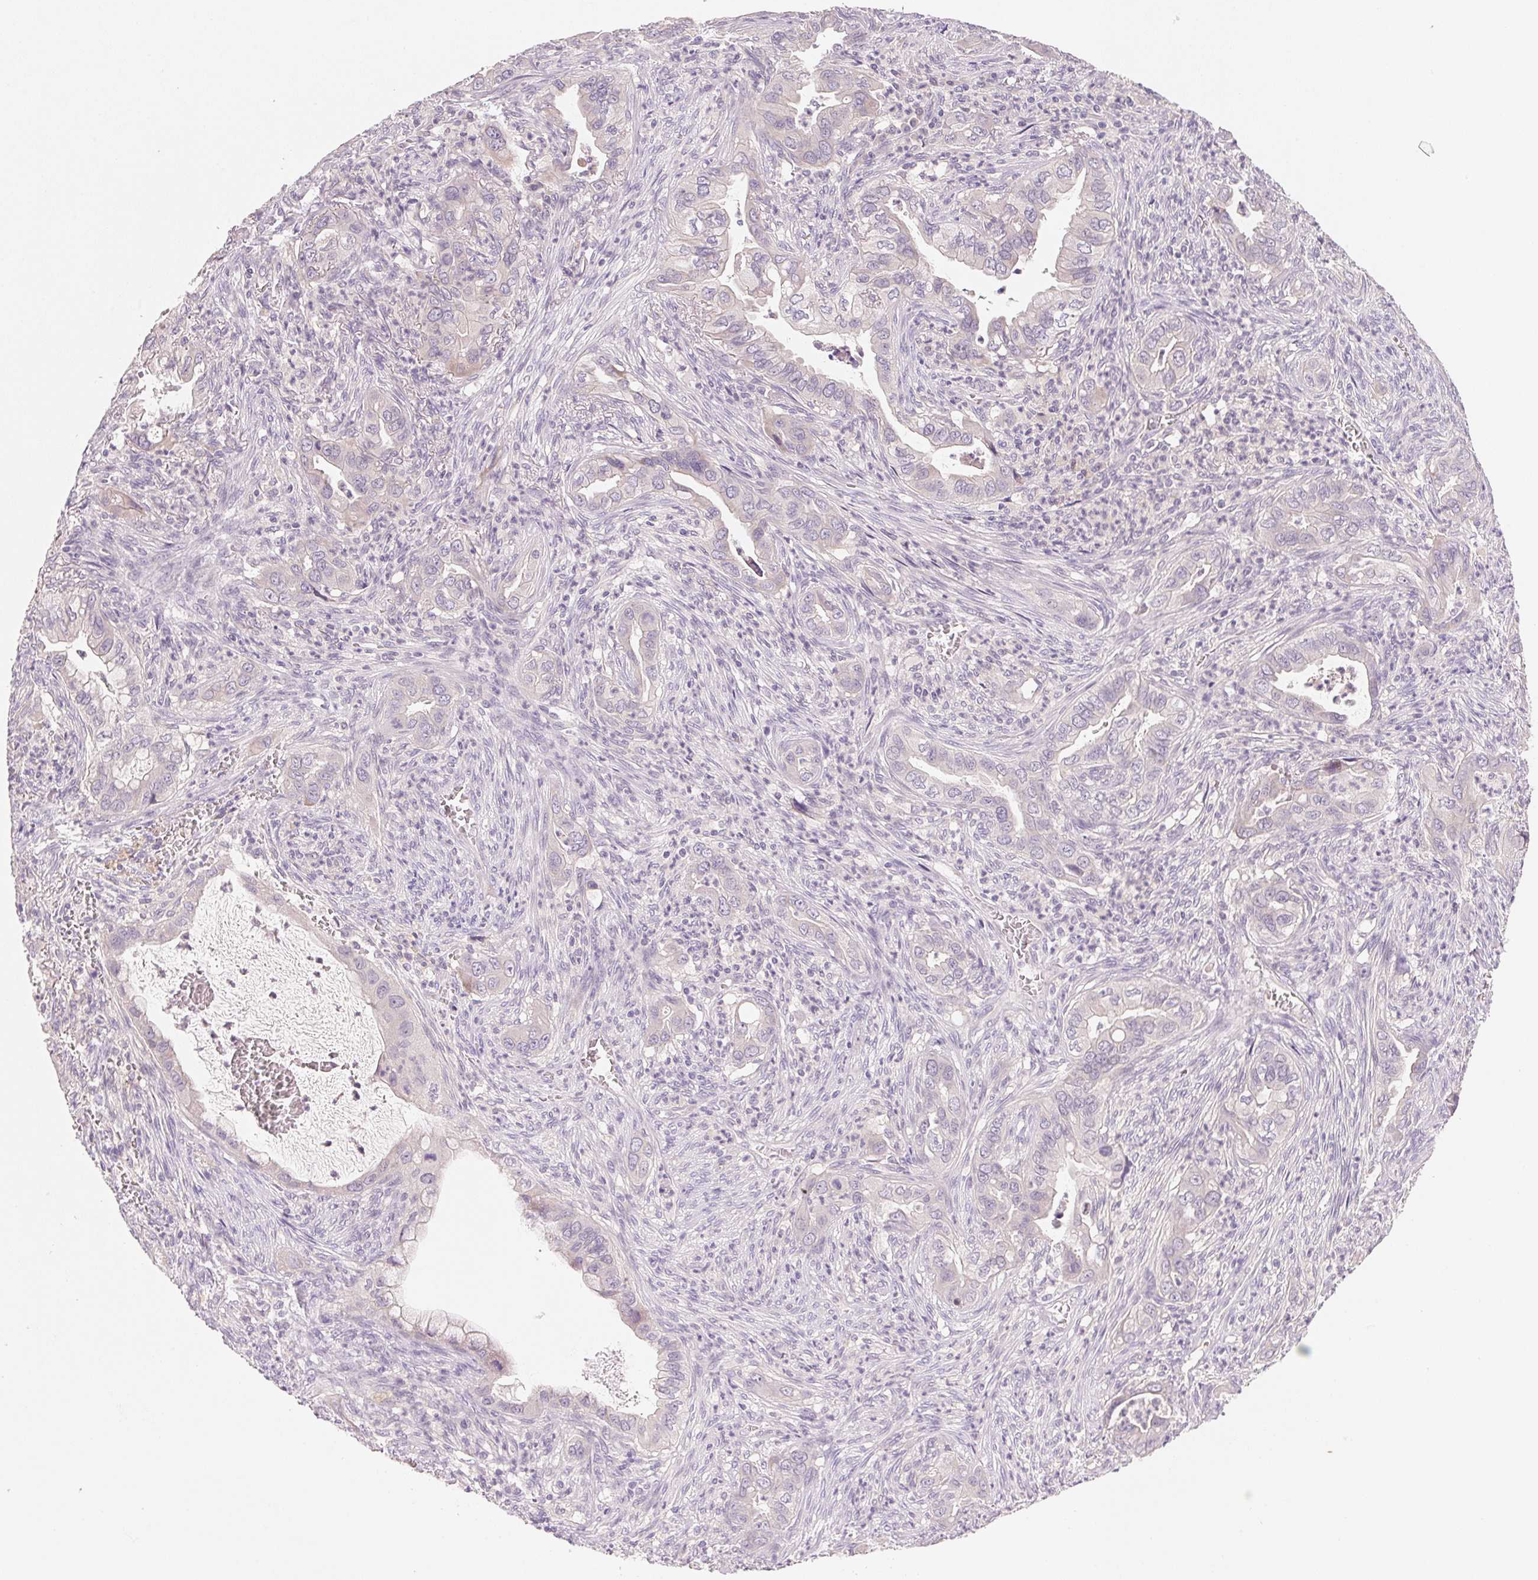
{"staining": {"intensity": "negative", "quantity": "none", "location": "none"}, "tissue": "lung cancer", "cell_type": "Tumor cells", "image_type": "cancer", "snomed": [{"axis": "morphology", "description": "Adenocarcinoma, NOS"}, {"axis": "topography", "description": "Lung"}], "caption": "The immunohistochemistry photomicrograph has no significant positivity in tumor cells of adenocarcinoma (lung) tissue.", "gene": "MCOLN3", "patient": {"sex": "male", "age": 65}}